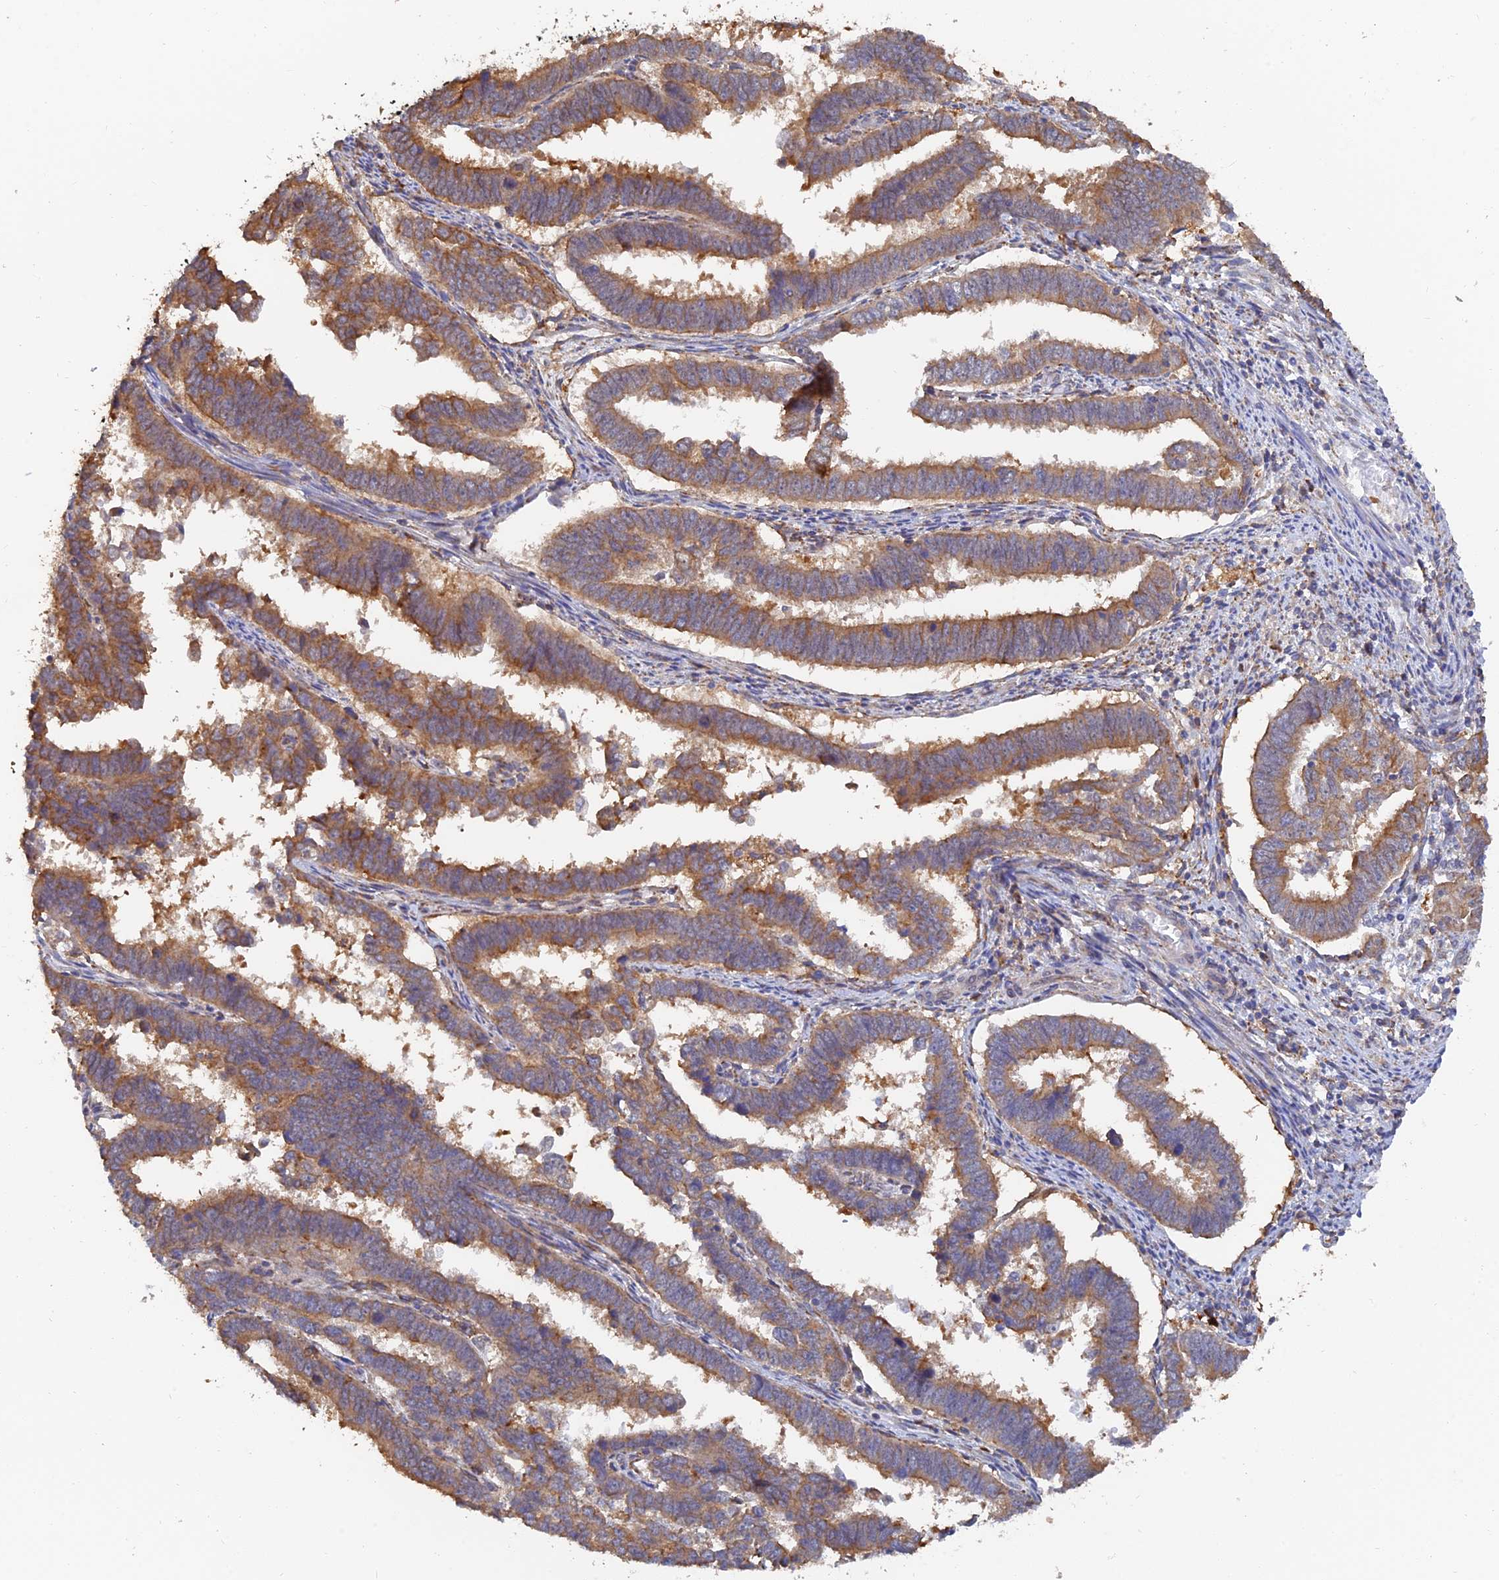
{"staining": {"intensity": "moderate", "quantity": ">75%", "location": "cytoplasmic/membranous"}, "tissue": "endometrial cancer", "cell_type": "Tumor cells", "image_type": "cancer", "snomed": [{"axis": "morphology", "description": "Adenocarcinoma, NOS"}, {"axis": "topography", "description": "Endometrium"}], "caption": "Brown immunohistochemical staining in endometrial cancer (adenocarcinoma) exhibits moderate cytoplasmic/membranous staining in approximately >75% of tumor cells.", "gene": "WBP11", "patient": {"sex": "female", "age": 75}}